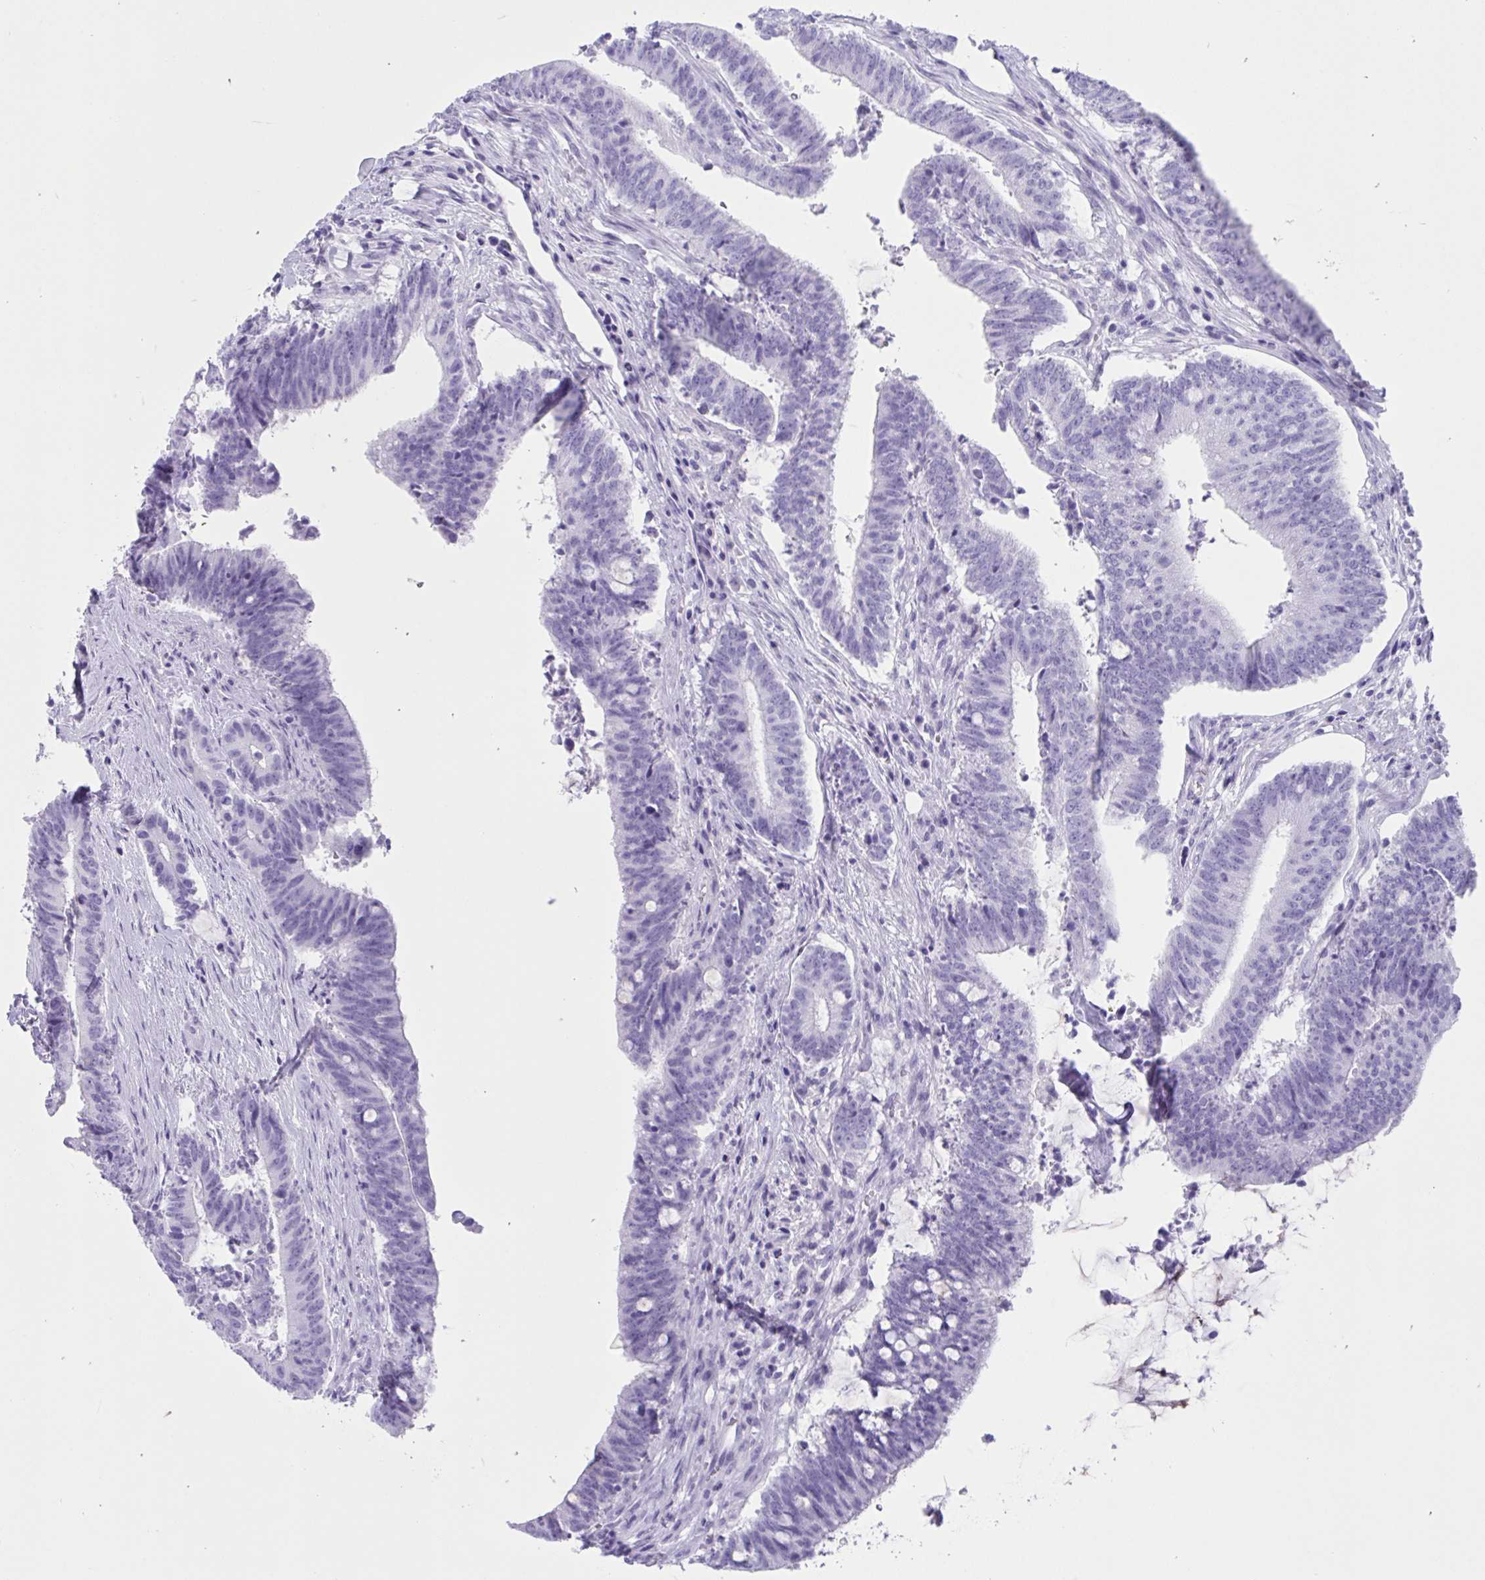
{"staining": {"intensity": "negative", "quantity": "none", "location": "none"}, "tissue": "colorectal cancer", "cell_type": "Tumor cells", "image_type": "cancer", "snomed": [{"axis": "morphology", "description": "Adenocarcinoma, NOS"}, {"axis": "topography", "description": "Colon"}], "caption": "Immunohistochemistry of human colorectal adenocarcinoma shows no expression in tumor cells.", "gene": "TMEM35A", "patient": {"sex": "female", "age": 43}}